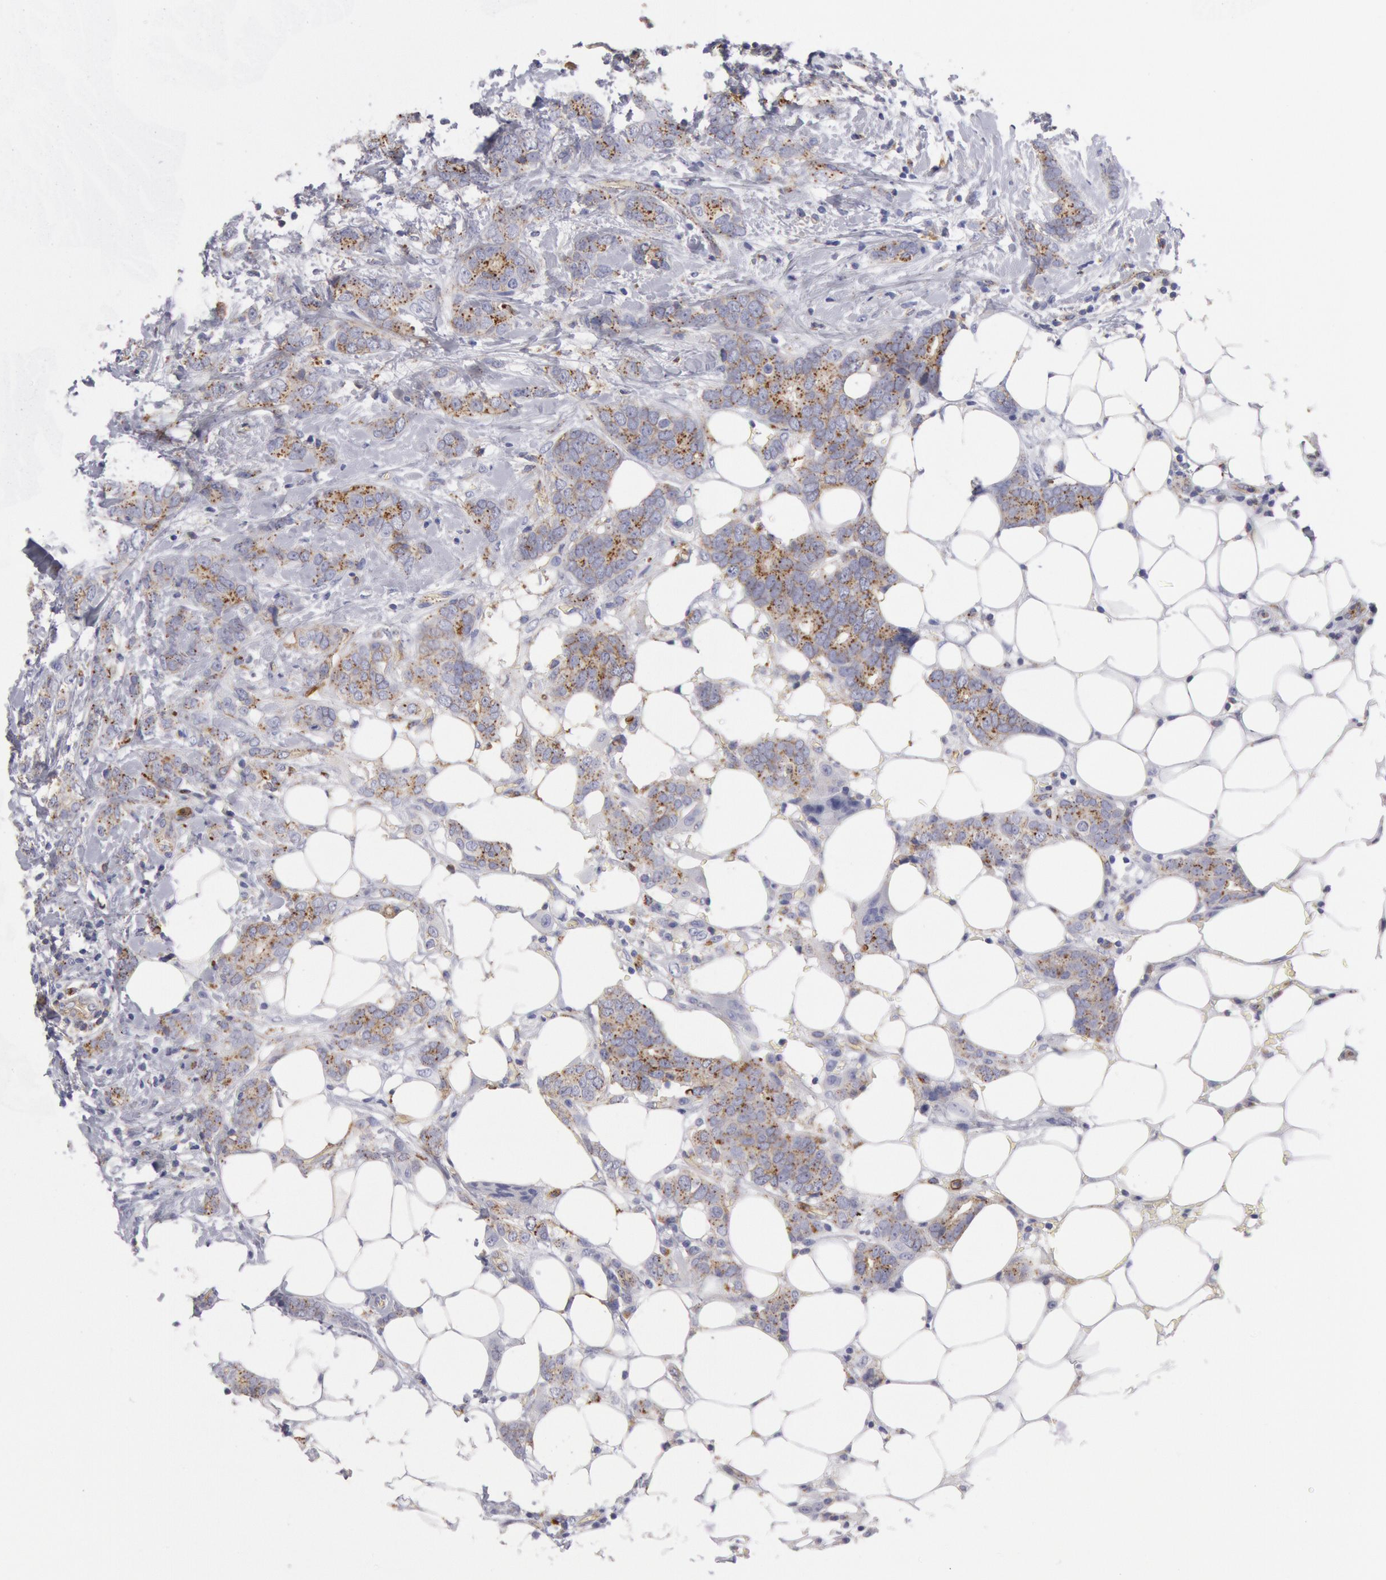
{"staining": {"intensity": "weak", "quantity": "25%-75%", "location": "cytoplasmic/membranous"}, "tissue": "breast cancer", "cell_type": "Tumor cells", "image_type": "cancer", "snomed": [{"axis": "morphology", "description": "Duct carcinoma"}, {"axis": "topography", "description": "Breast"}], "caption": "A micrograph showing weak cytoplasmic/membranous staining in approximately 25%-75% of tumor cells in intraductal carcinoma (breast), as visualized by brown immunohistochemical staining.", "gene": "FLOT1", "patient": {"sex": "female", "age": 53}}